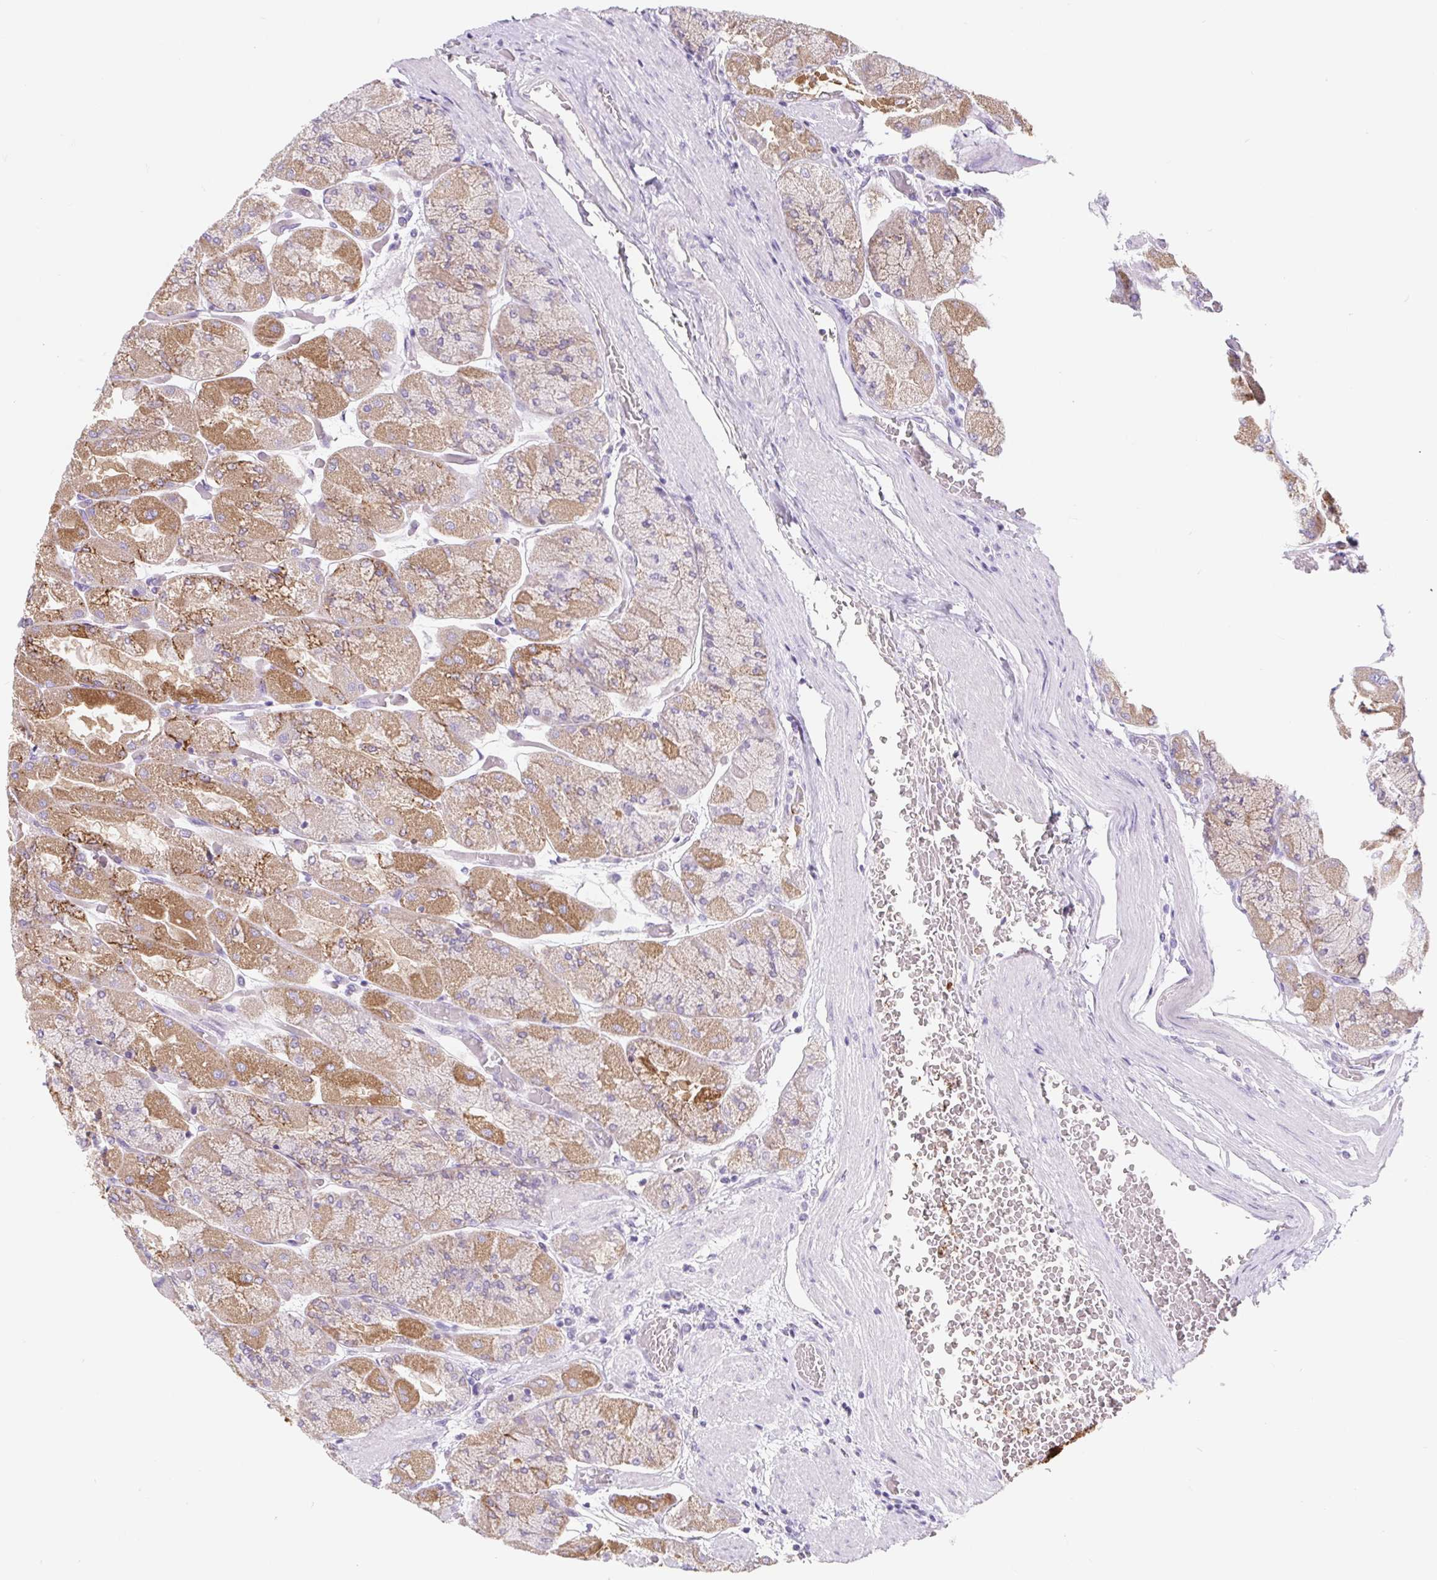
{"staining": {"intensity": "strong", "quantity": "25%-75%", "location": "cytoplasmic/membranous"}, "tissue": "stomach", "cell_type": "Glandular cells", "image_type": "normal", "snomed": [{"axis": "morphology", "description": "Normal tissue, NOS"}, {"axis": "topography", "description": "Stomach"}], "caption": "Immunohistochemical staining of unremarkable human stomach shows 25%-75% levels of strong cytoplasmic/membranous protein expression in about 25%-75% of glandular cells.", "gene": "BCAS1", "patient": {"sex": "female", "age": 61}}